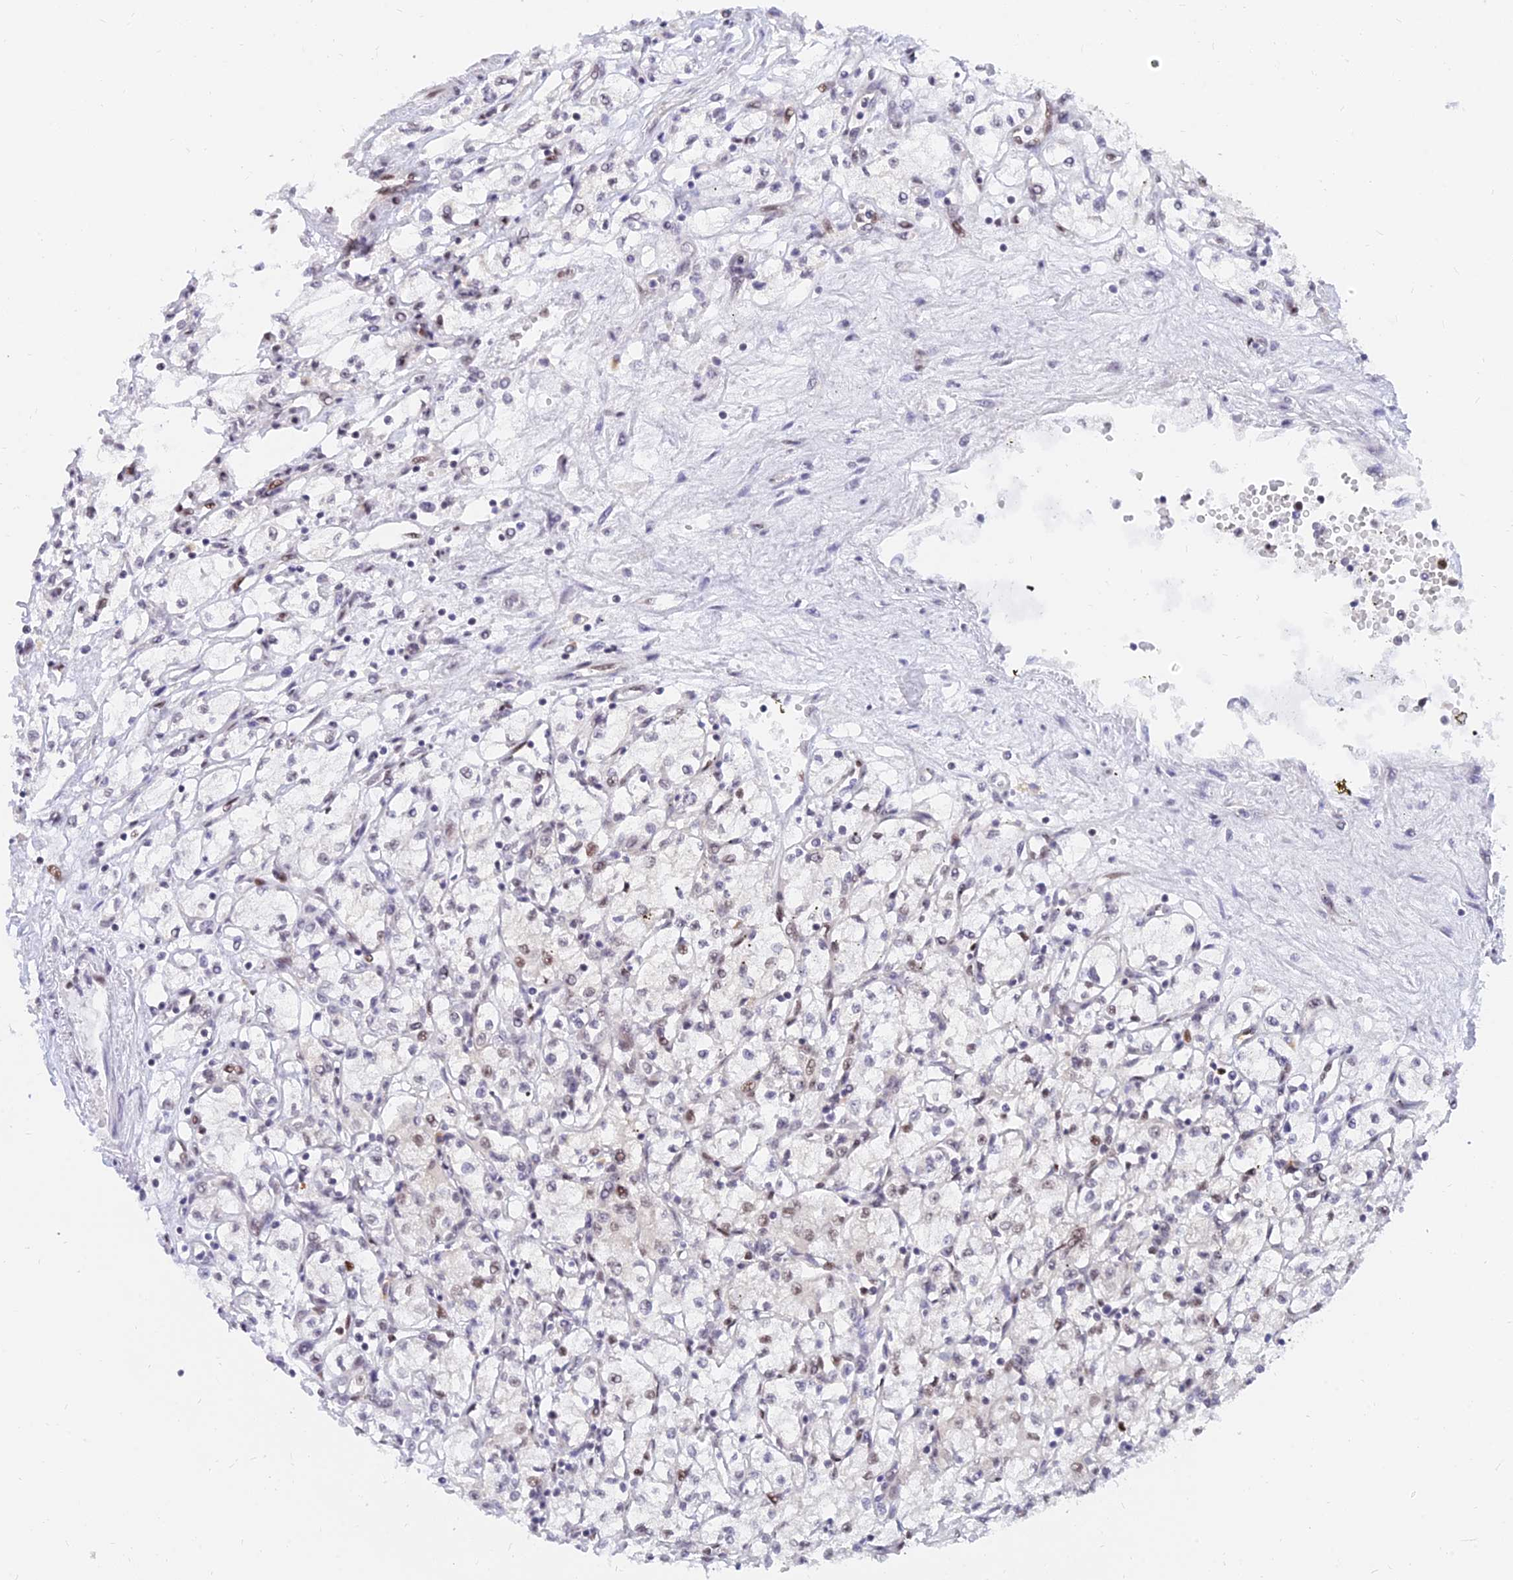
{"staining": {"intensity": "weak", "quantity": "<25%", "location": "nuclear"}, "tissue": "renal cancer", "cell_type": "Tumor cells", "image_type": "cancer", "snomed": [{"axis": "morphology", "description": "Adenocarcinoma, NOS"}, {"axis": "topography", "description": "Kidney"}], "caption": "Protein analysis of renal cancer exhibits no significant expression in tumor cells.", "gene": "DPY30", "patient": {"sex": "male", "age": 59}}